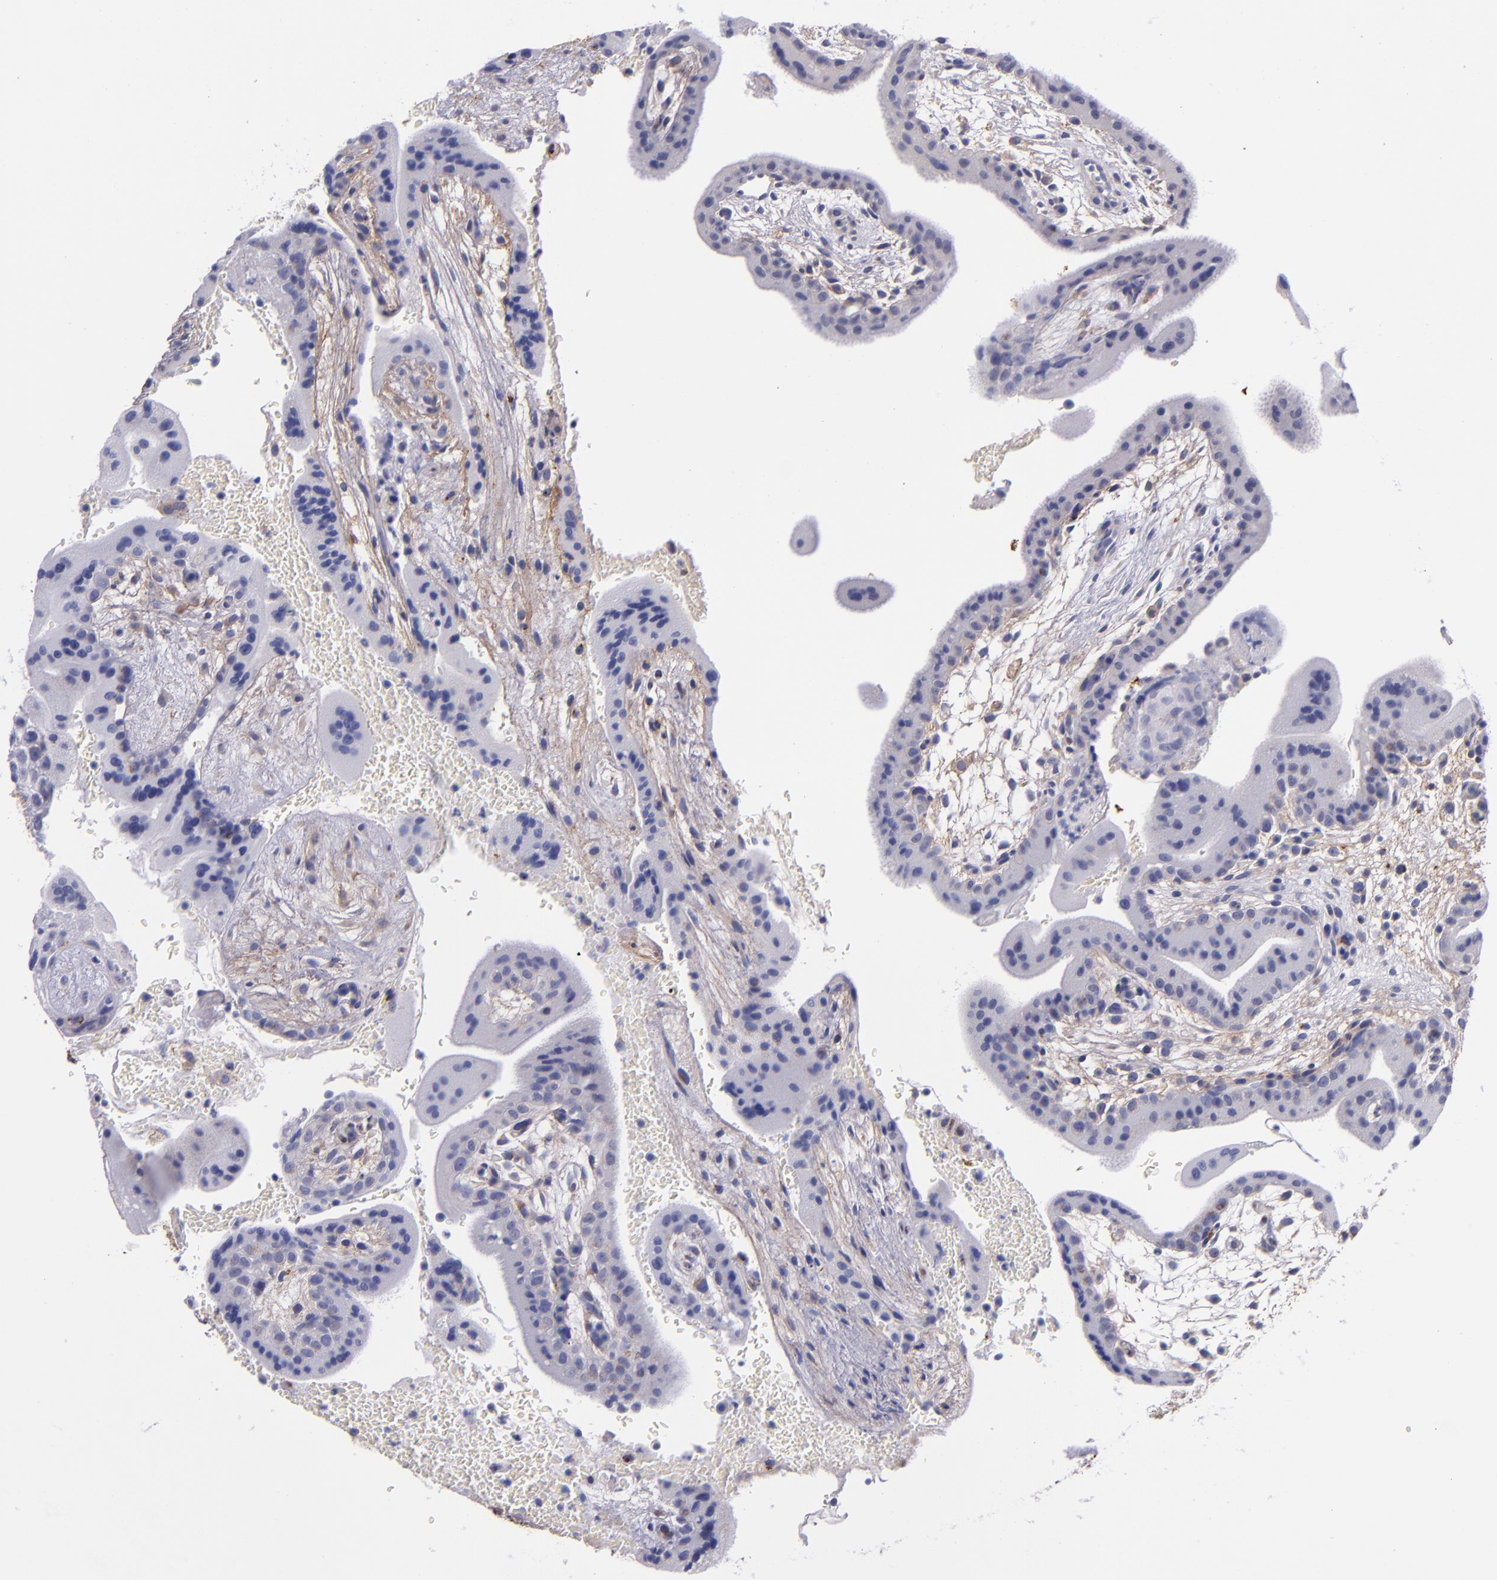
{"staining": {"intensity": "negative", "quantity": "none", "location": "none"}, "tissue": "placenta", "cell_type": "Decidual cells", "image_type": "normal", "snomed": [{"axis": "morphology", "description": "Normal tissue, NOS"}, {"axis": "topography", "description": "Placenta"}], "caption": "Immunohistochemical staining of benign placenta demonstrates no significant positivity in decidual cells. (Immunohistochemistry, brightfield microscopy, high magnification).", "gene": "IVL", "patient": {"sex": "female", "age": 35}}